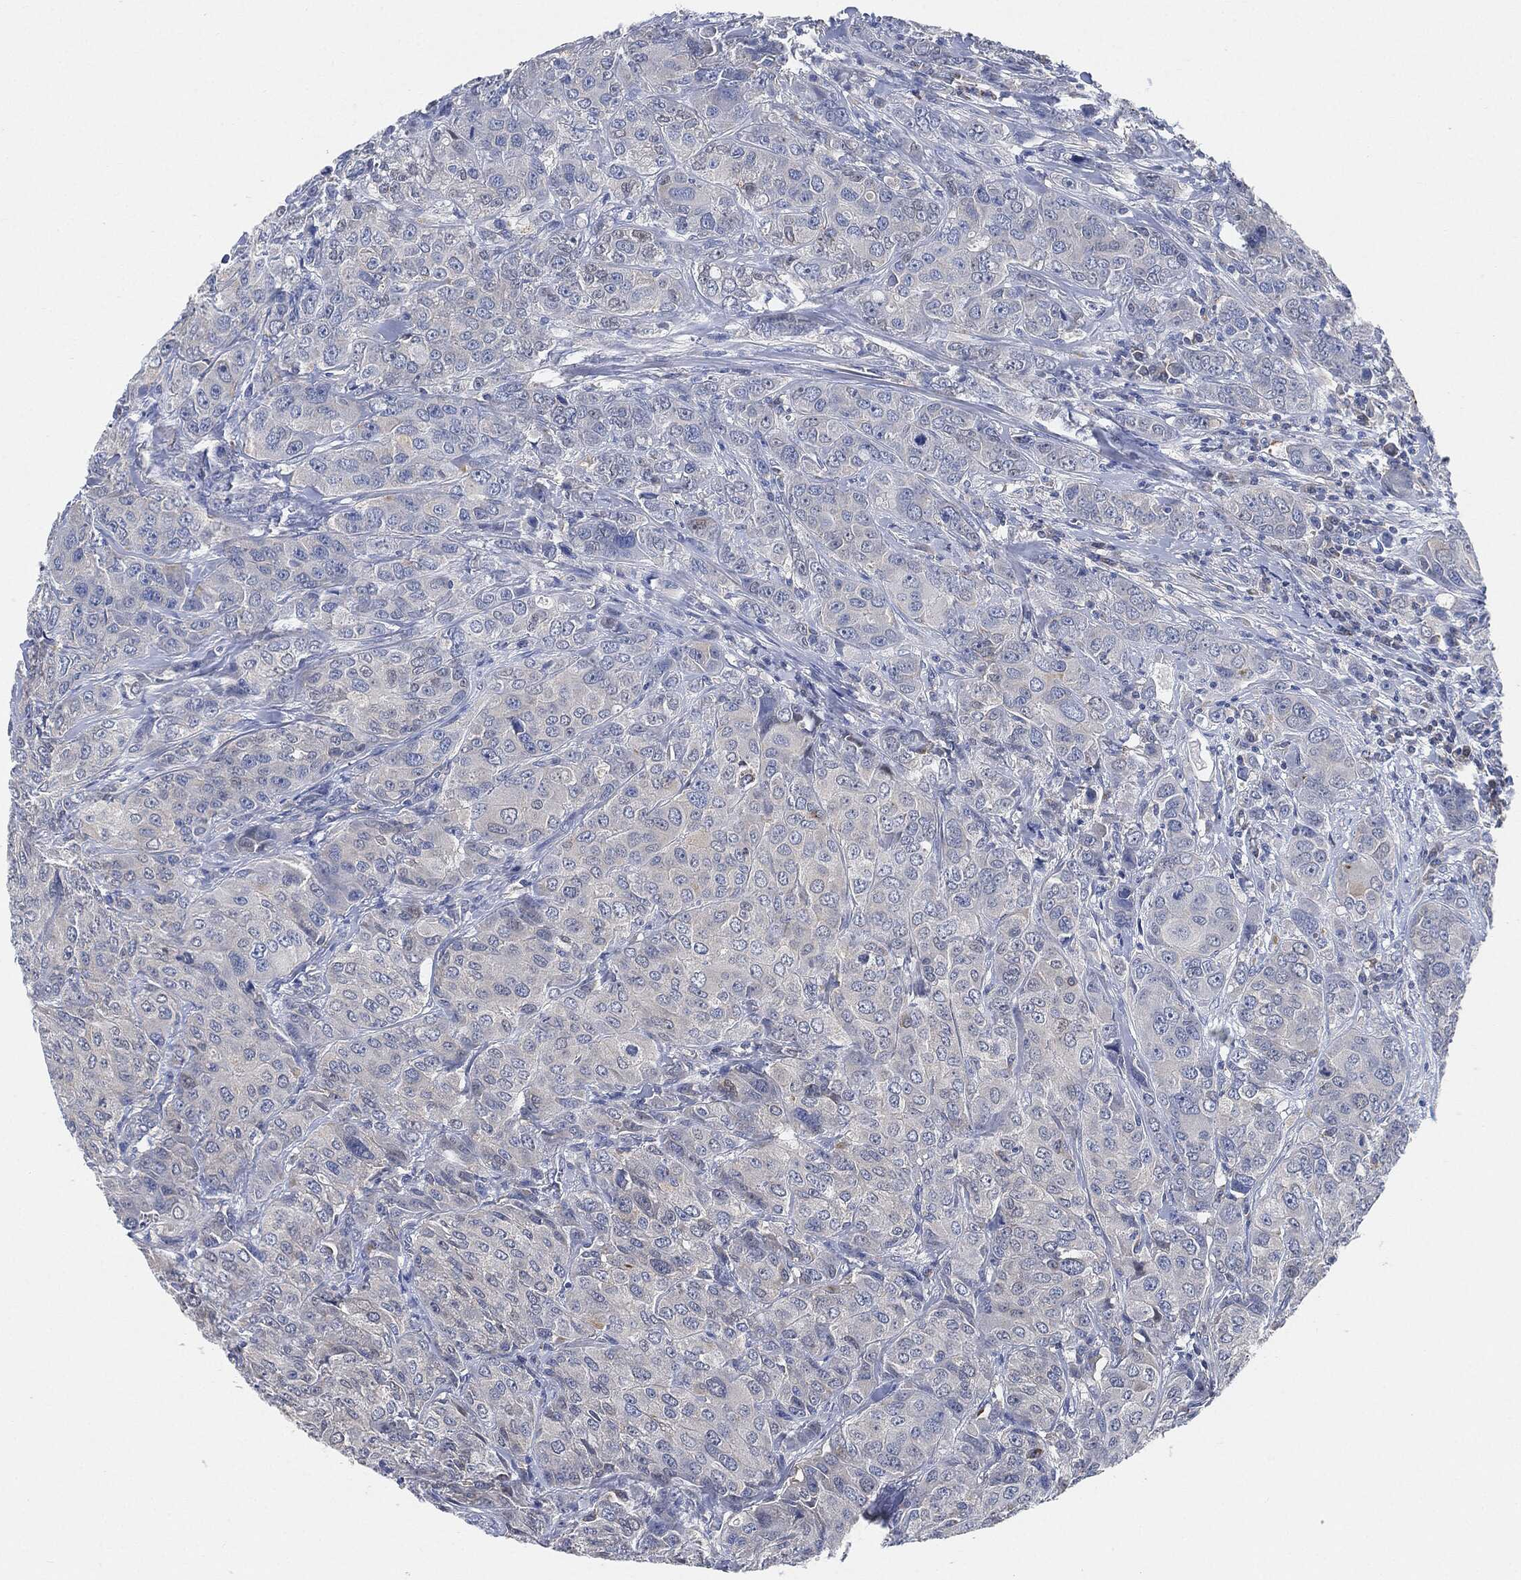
{"staining": {"intensity": "negative", "quantity": "none", "location": "none"}, "tissue": "breast cancer", "cell_type": "Tumor cells", "image_type": "cancer", "snomed": [{"axis": "morphology", "description": "Duct carcinoma"}, {"axis": "topography", "description": "Breast"}], "caption": "This is an IHC histopathology image of breast invasive ductal carcinoma. There is no positivity in tumor cells.", "gene": "VSIG4", "patient": {"sex": "female", "age": 43}}